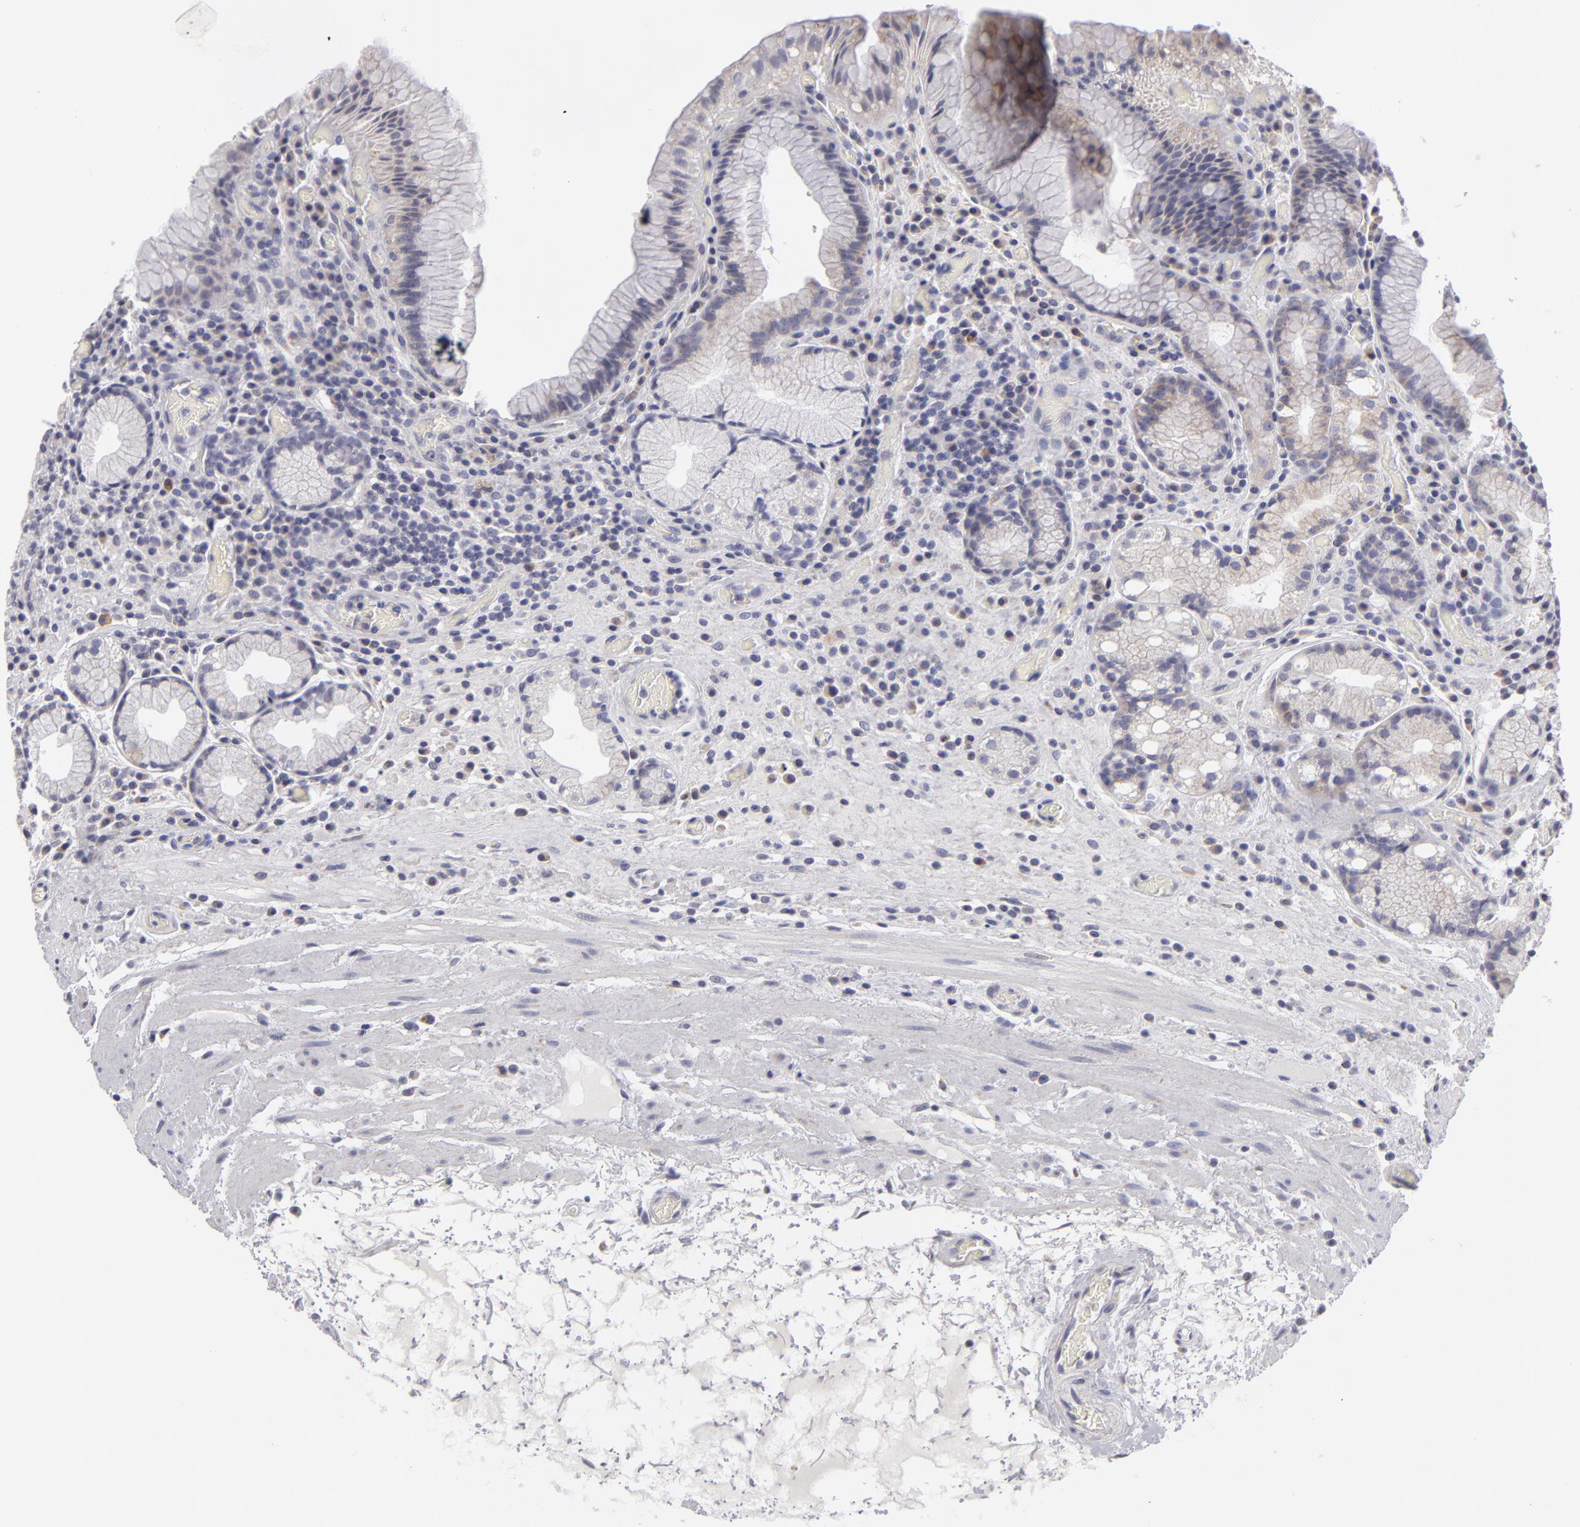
{"staining": {"intensity": "weak", "quantity": "25%-75%", "location": "cytoplasmic/membranous"}, "tissue": "stomach", "cell_type": "Glandular cells", "image_type": "normal", "snomed": [{"axis": "morphology", "description": "Normal tissue, NOS"}, {"axis": "topography", "description": "Stomach, lower"}, {"axis": "topography", "description": "Duodenum"}], "caption": "Brown immunohistochemical staining in benign human stomach reveals weak cytoplasmic/membranous expression in about 25%-75% of glandular cells.", "gene": "ATP2B3", "patient": {"sex": "male", "age": 84}}